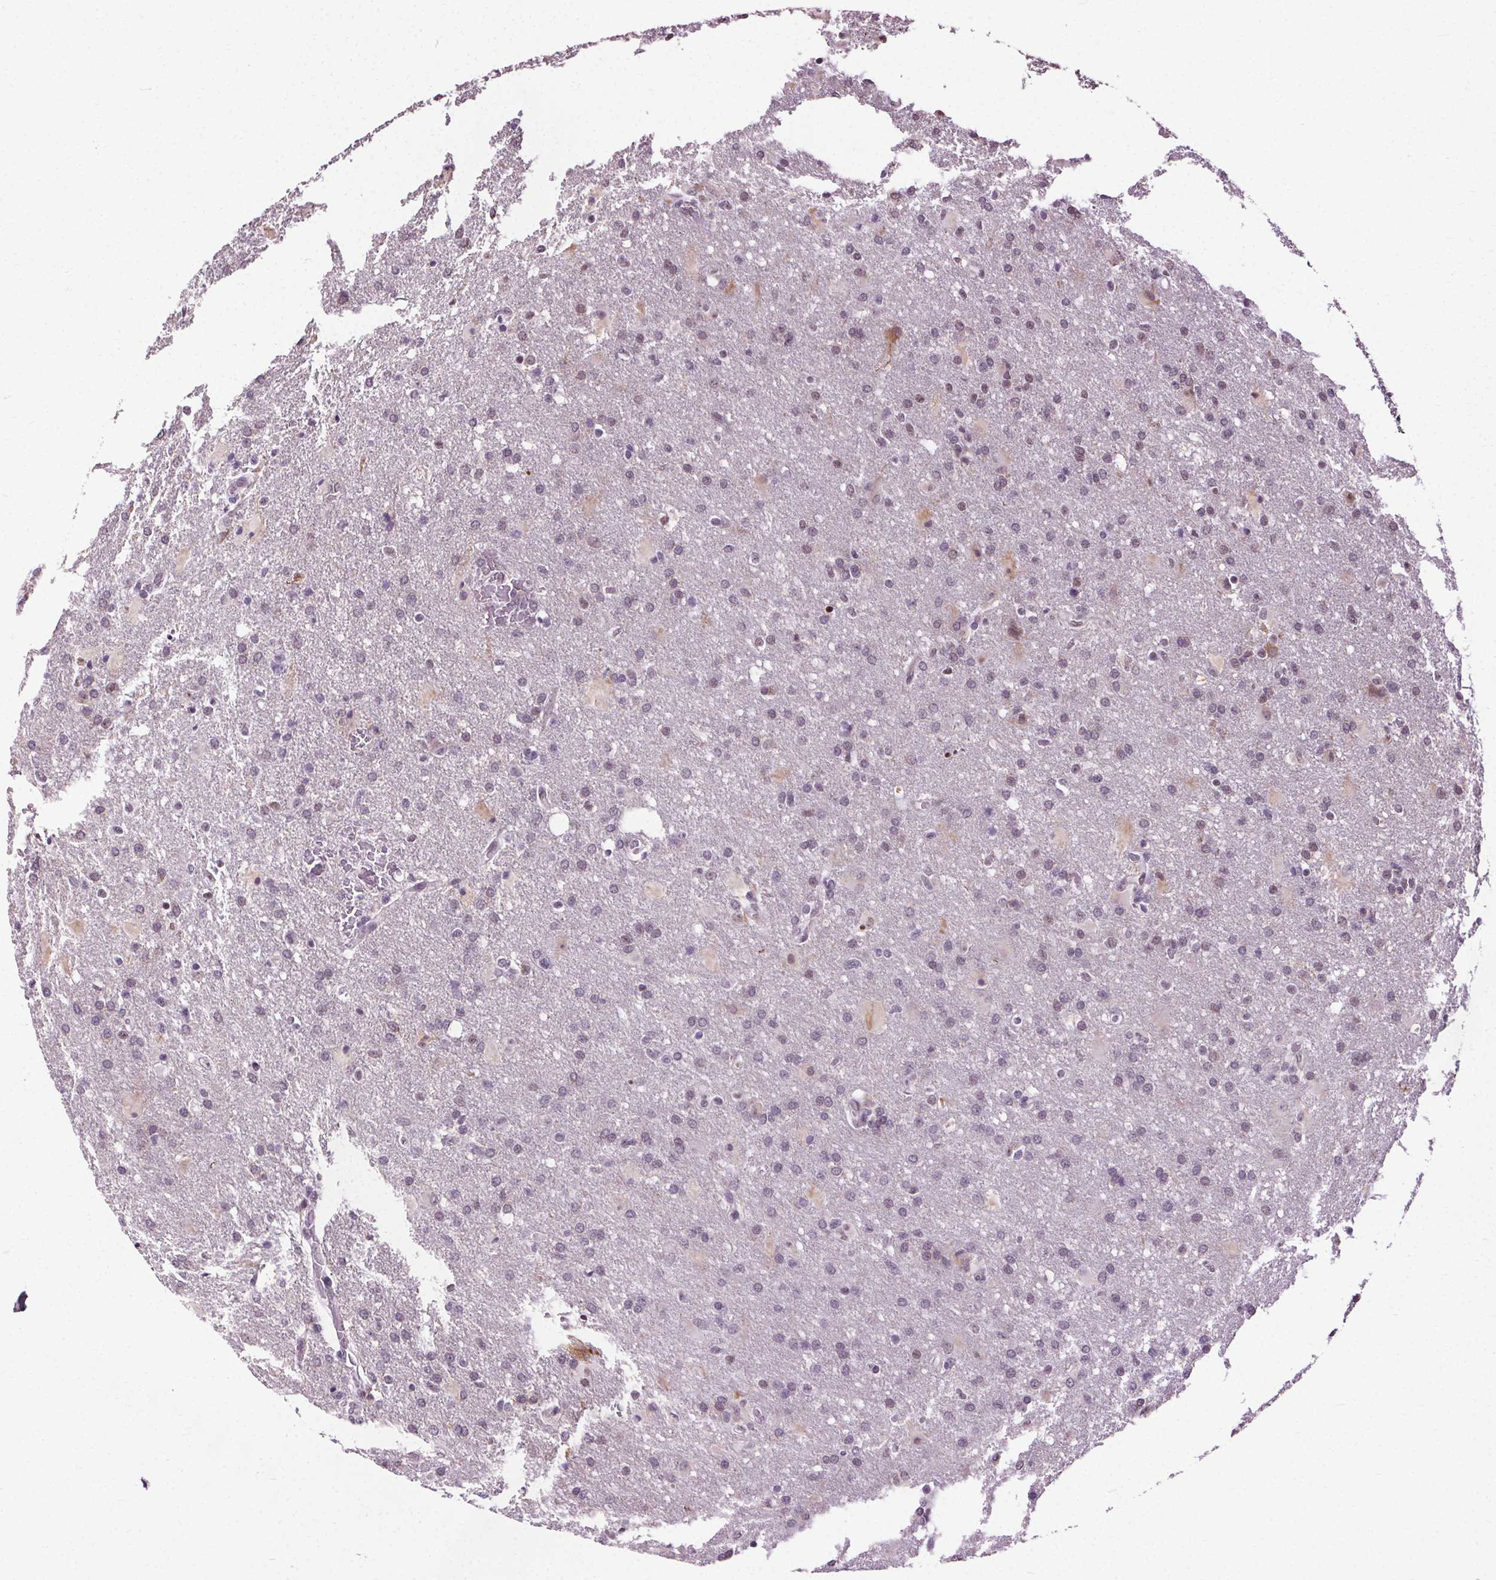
{"staining": {"intensity": "negative", "quantity": "none", "location": "none"}, "tissue": "glioma", "cell_type": "Tumor cells", "image_type": "cancer", "snomed": [{"axis": "morphology", "description": "Glioma, malignant, High grade"}, {"axis": "topography", "description": "Brain"}], "caption": "Immunohistochemistry of glioma shows no positivity in tumor cells. (DAB (3,3'-diaminobenzidine) immunohistochemistry (IHC) visualized using brightfield microscopy, high magnification).", "gene": "CEBPA", "patient": {"sex": "male", "age": 68}}